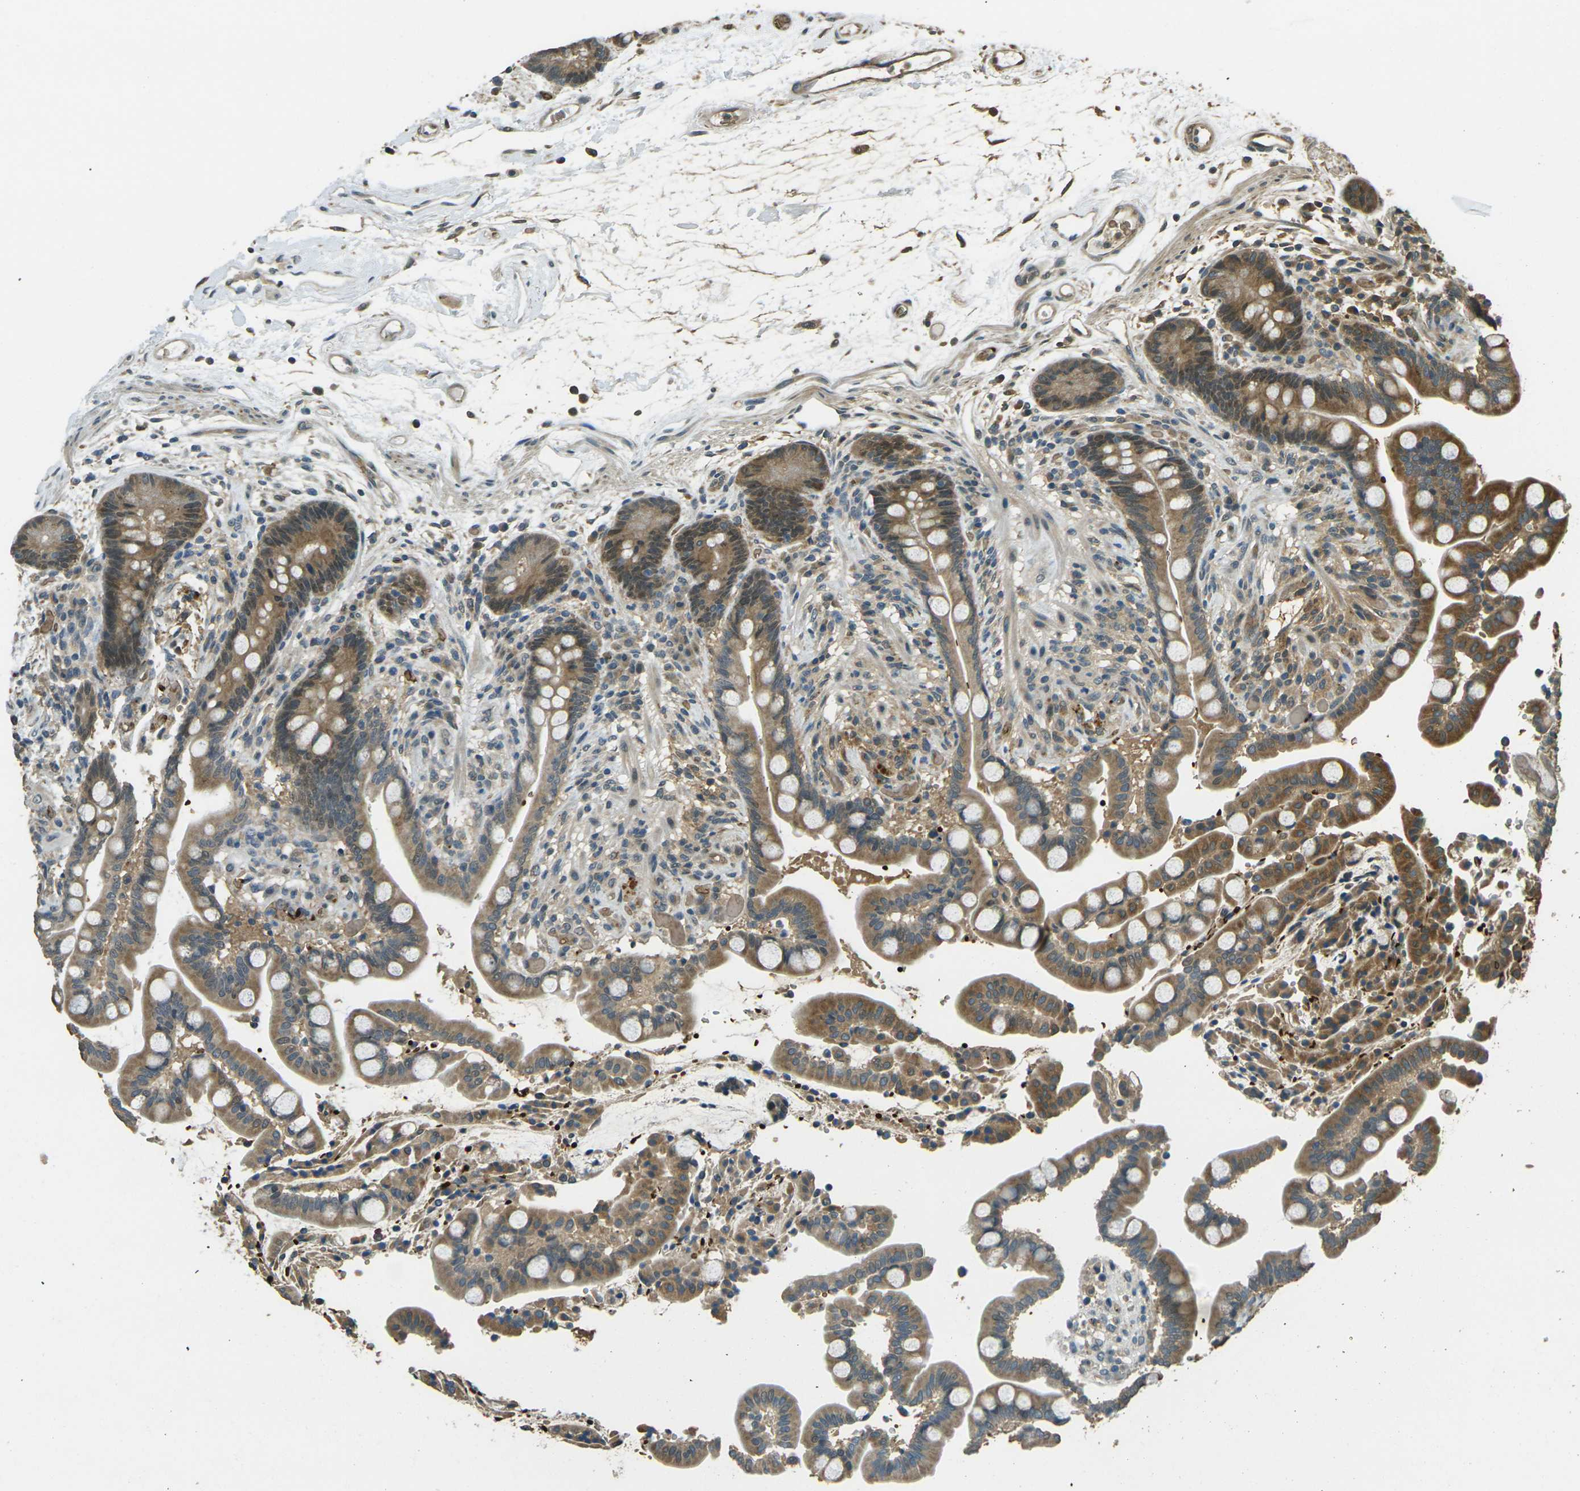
{"staining": {"intensity": "weak", "quantity": ">75%", "location": "cytoplasmic/membranous"}, "tissue": "colon", "cell_type": "Endothelial cells", "image_type": "normal", "snomed": [{"axis": "morphology", "description": "Normal tissue, NOS"}, {"axis": "topography", "description": "Colon"}], "caption": "This photomicrograph shows immunohistochemistry staining of normal human colon, with low weak cytoplasmic/membranous staining in approximately >75% of endothelial cells.", "gene": "TOR1A", "patient": {"sex": "male", "age": 73}}